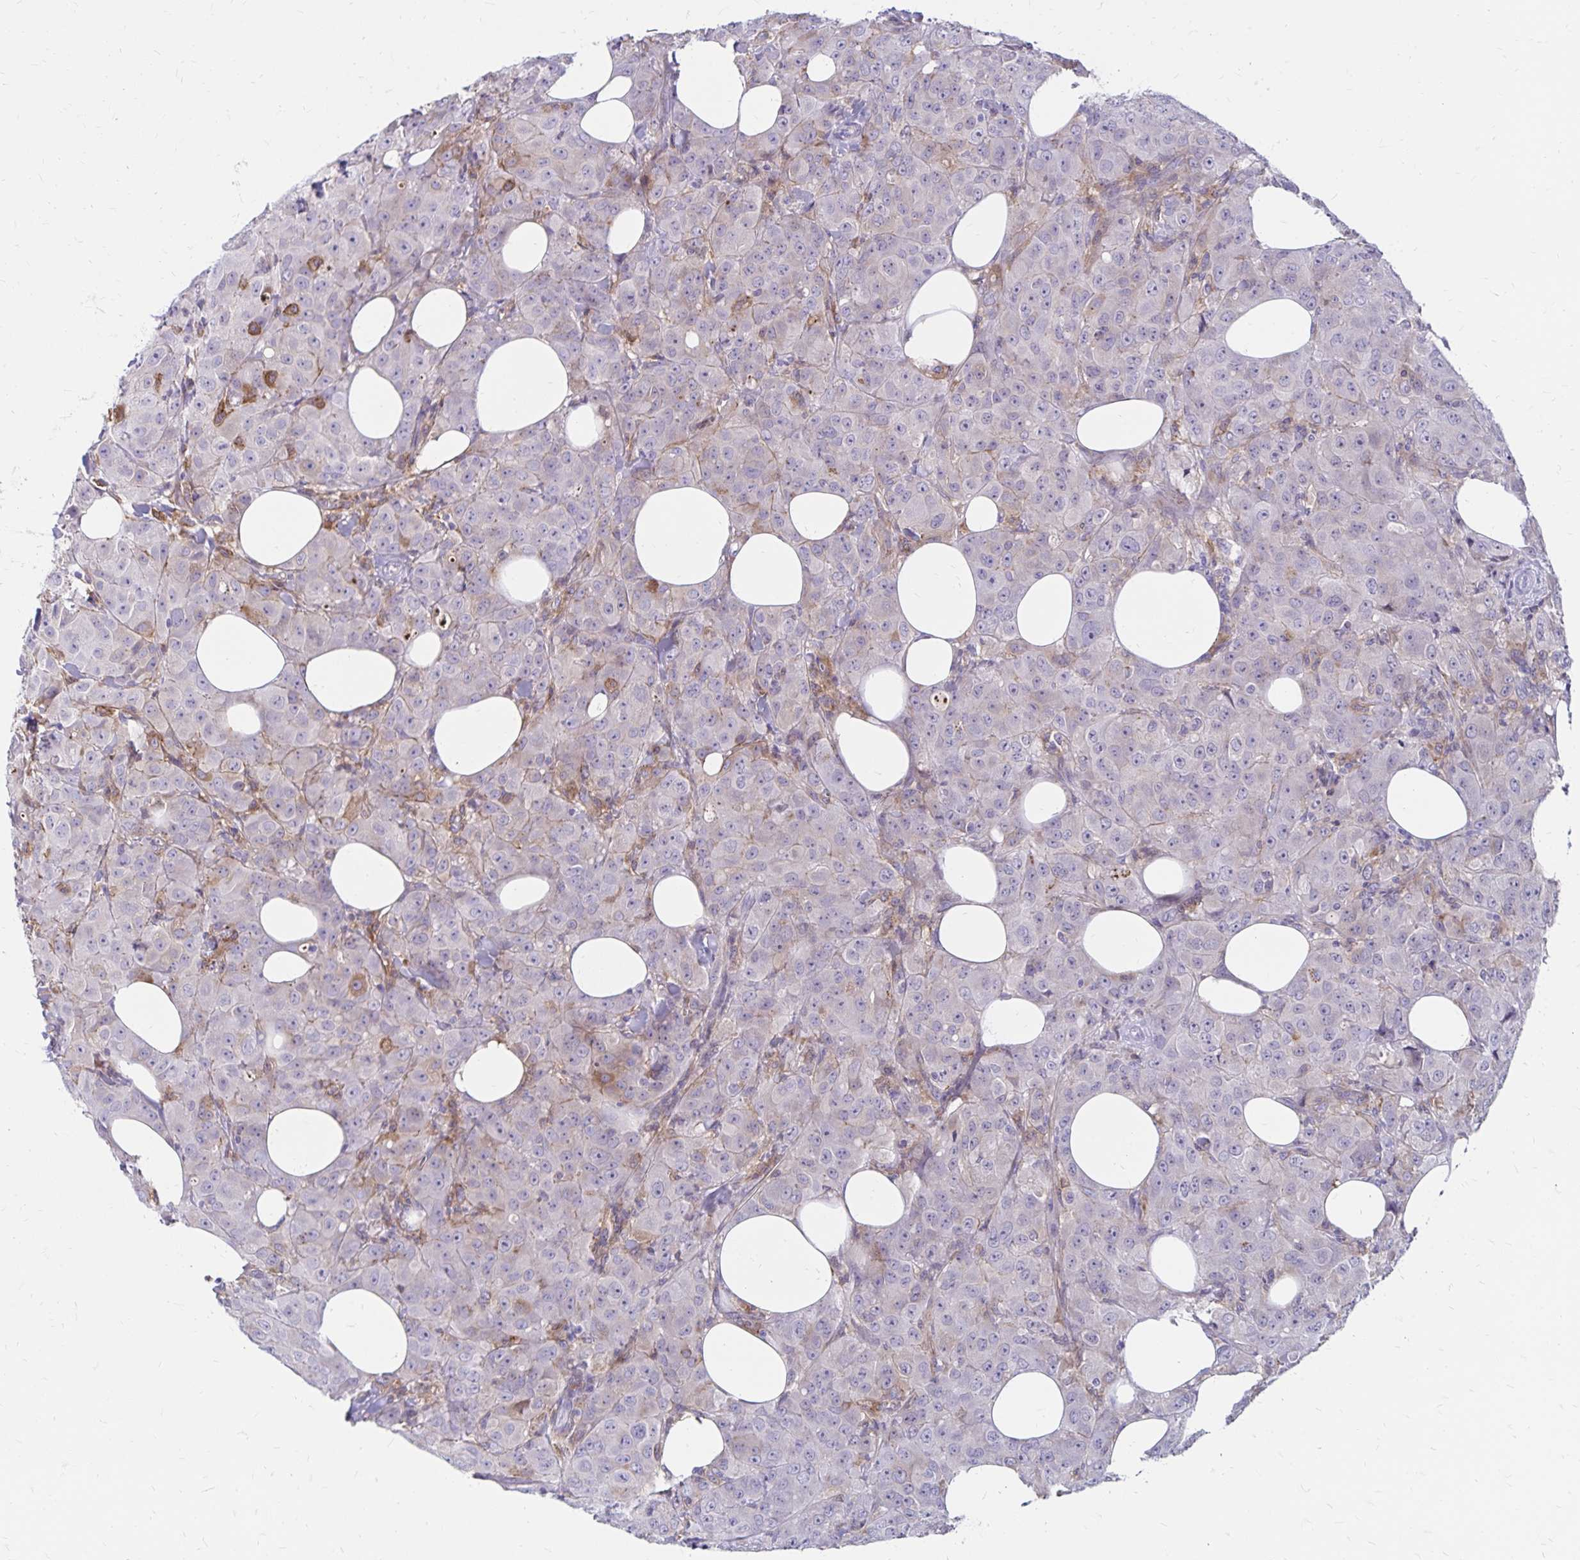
{"staining": {"intensity": "negative", "quantity": "none", "location": "none"}, "tissue": "breast cancer", "cell_type": "Tumor cells", "image_type": "cancer", "snomed": [{"axis": "morphology", "description": "Normal tissue, NOS"}, {"axis": "morphology", "description": "Duct carcinoma"}, {"axis": "topography", "description": "Breast"}], "caption": "Photomicrograph shows no protein expression in tumor cells of breast cancer (infiltrating ductal carcinoma) tissue. (Immunohistochemistry, brightfield microscopy, high magnification).", "gene": "TNS3", "patient": {"sex": "female", "age": 43}}